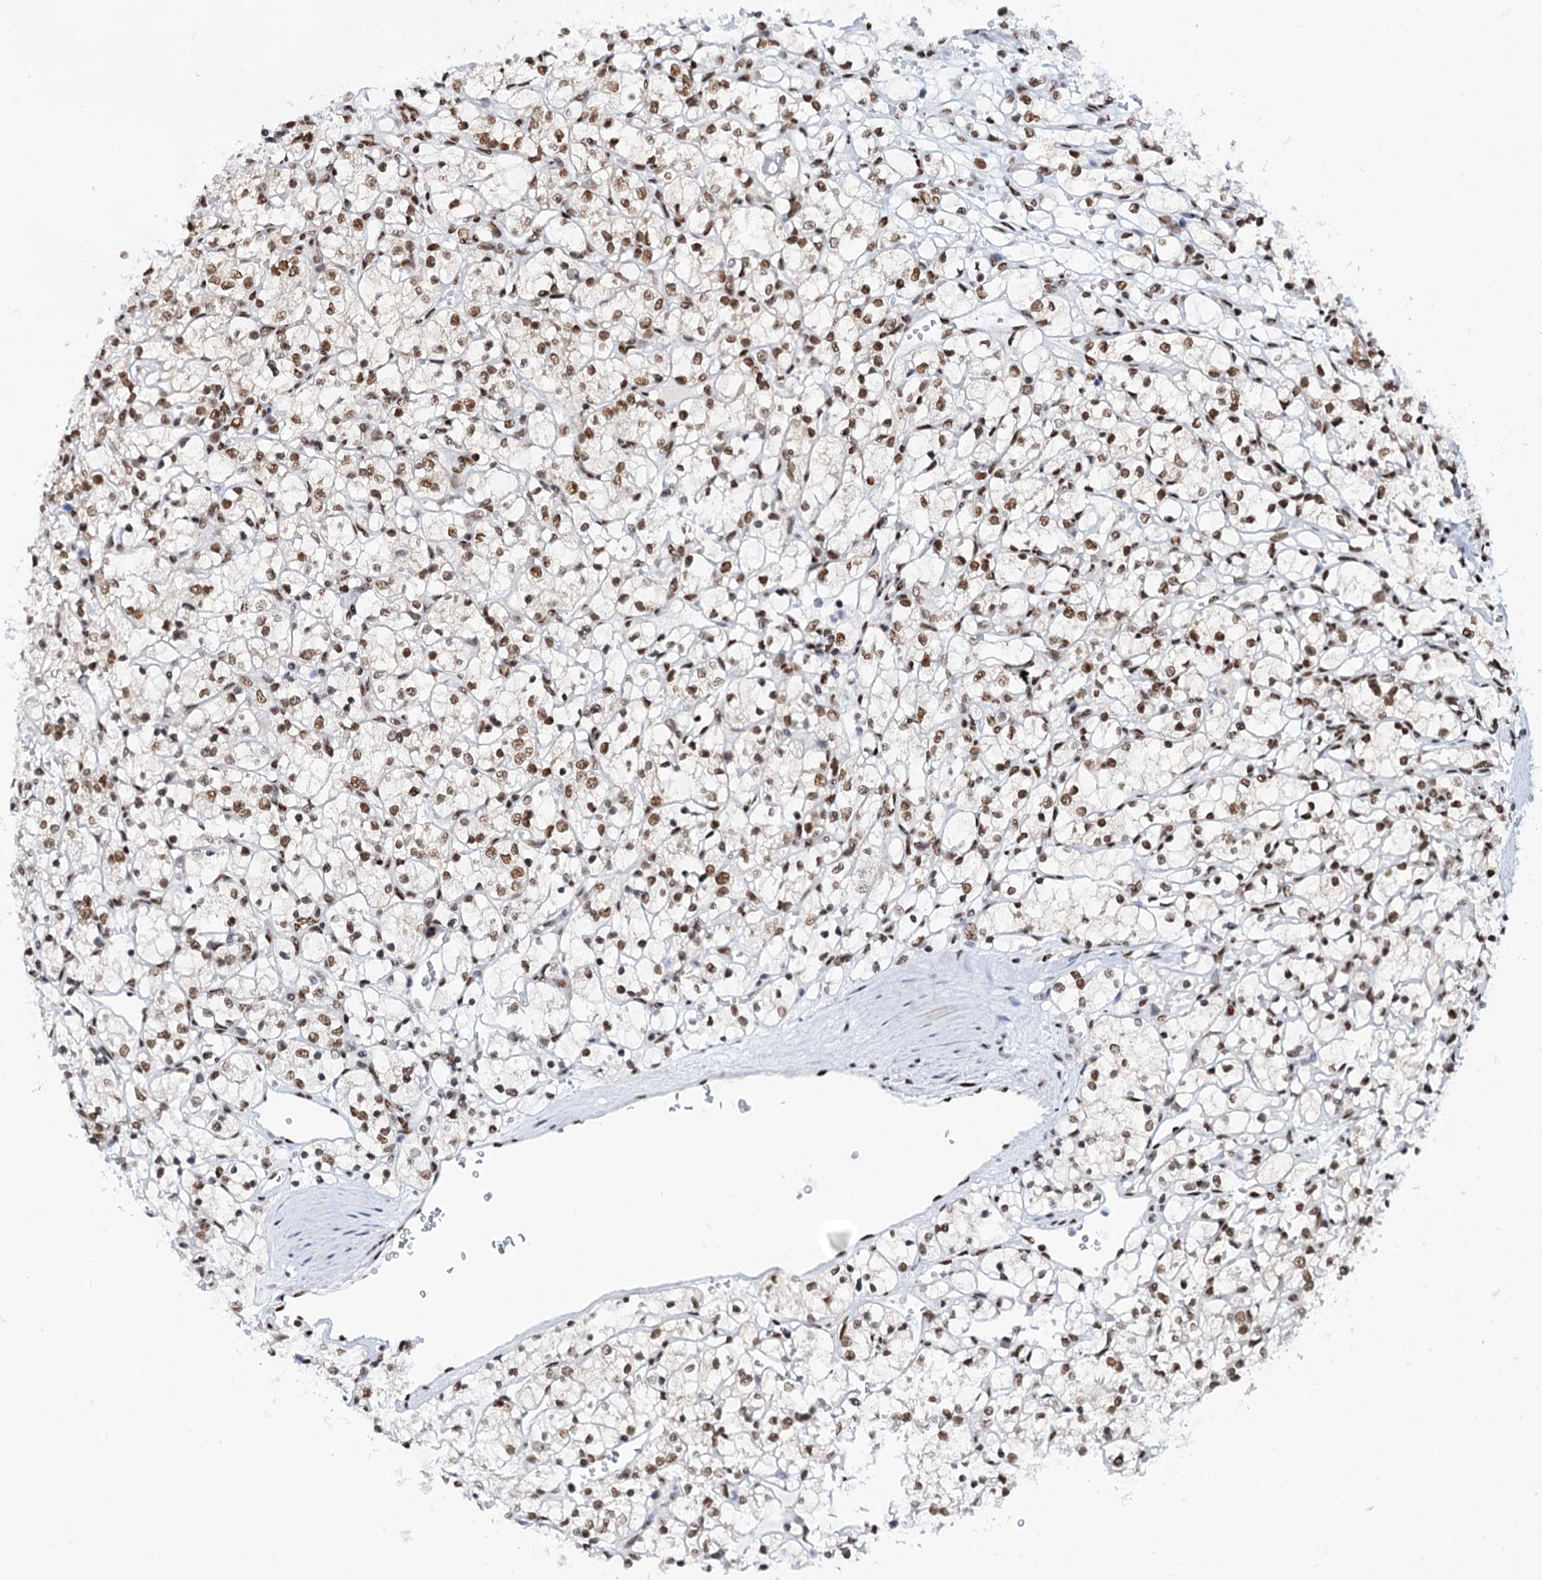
{"staining": {"intensity": "moderate", "quantity": ">75%", "location": "nuclear"}, "tissue": "renal cancer", "cell_type": "Tumor cells", "image_type": "cancer", "snomed": [{"axis": "morphology", "description": "Adenocarcinoma, NOS"}, {"axis": "topography", "description": "Kidney"}], "caption": "Immunohistochemistry (IHC) (DAB (3,3'-diaminobenzidine)) staining of renal cancer exhibits moderate nuclear protein expression in approximately >75% of tumor cells.", "gene": "MATR3", "patient": {"sex": "female", "age": 69}}